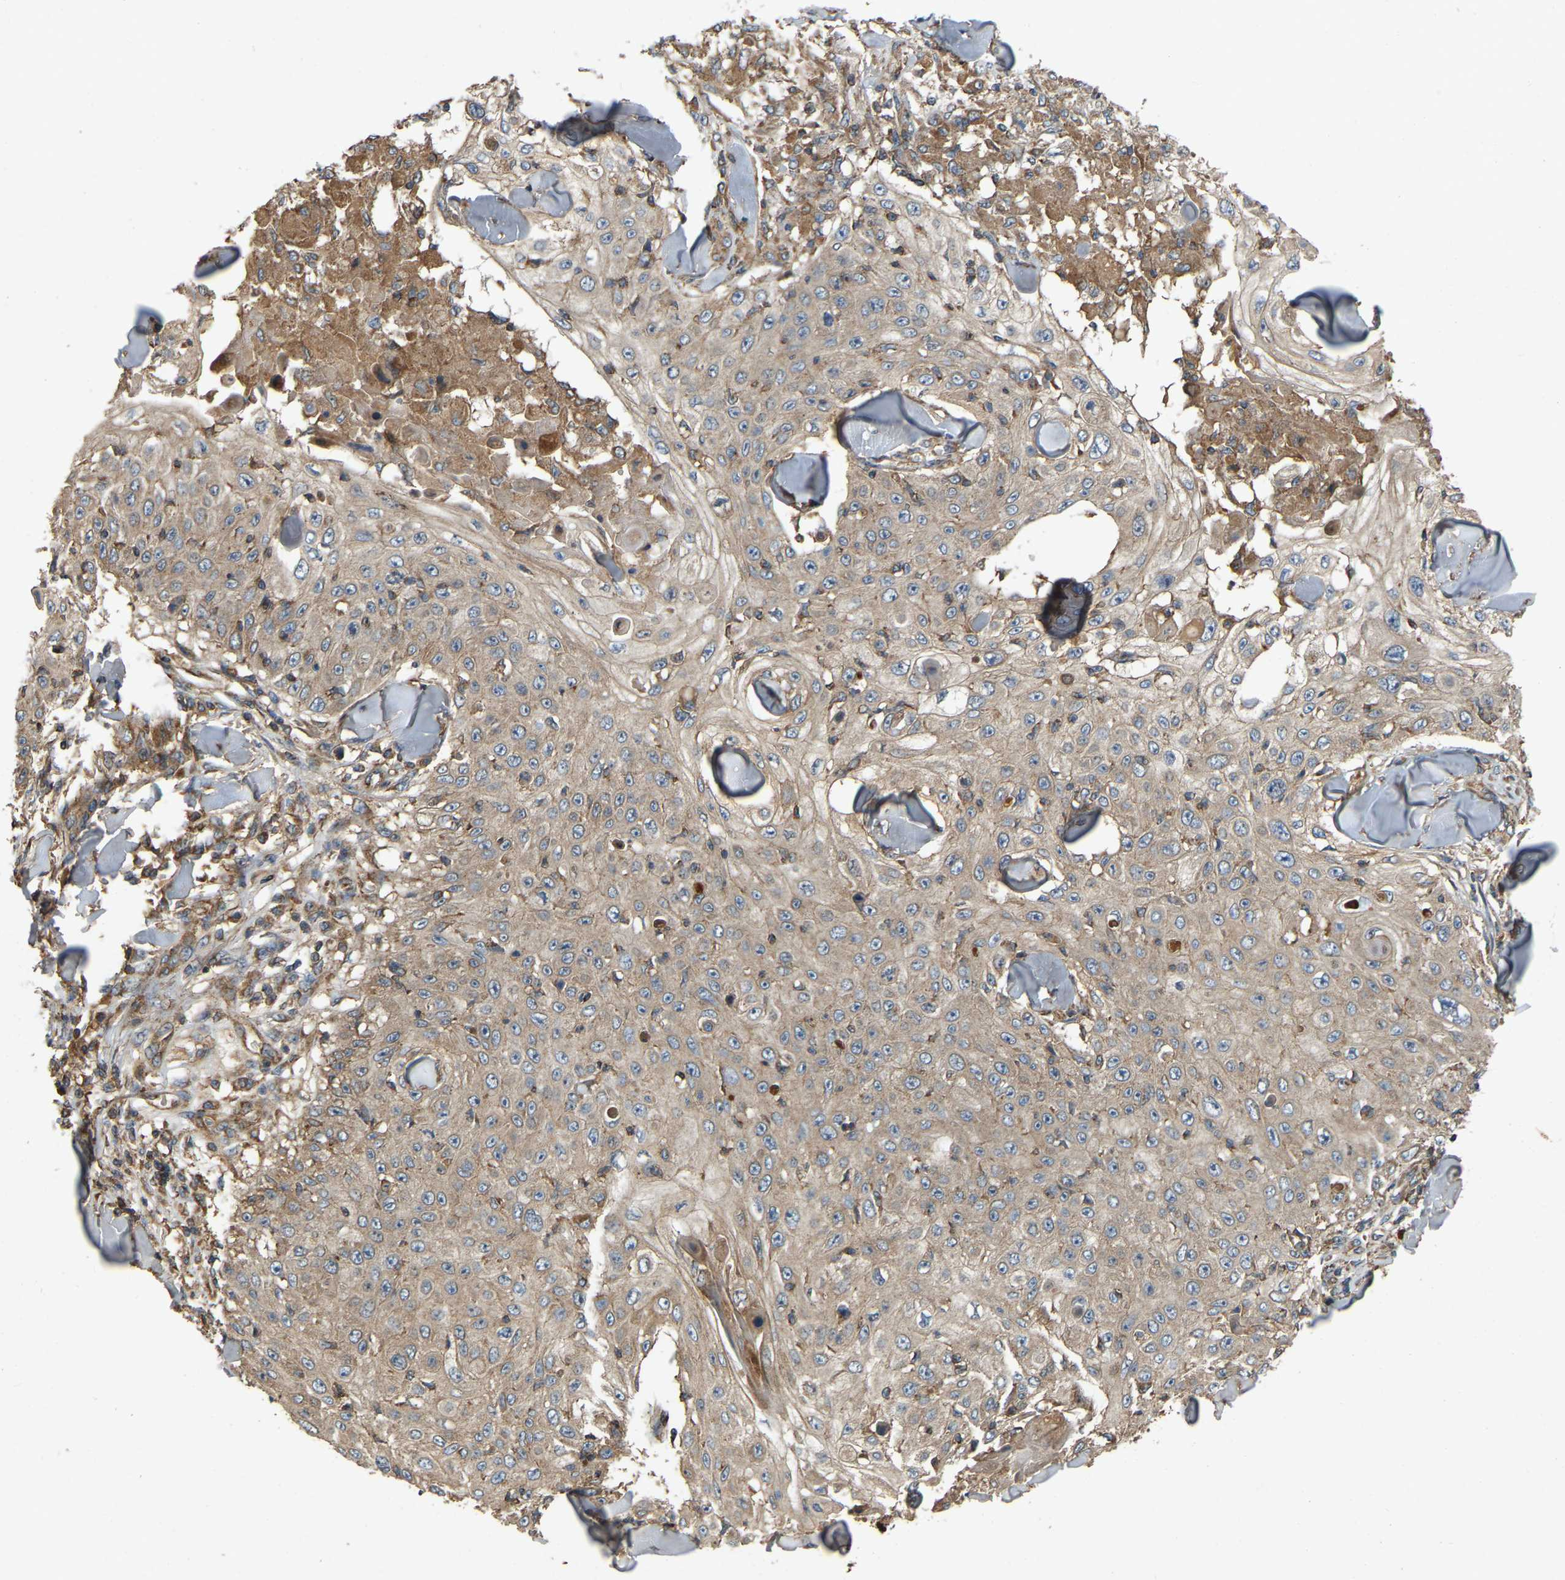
{"staining": {"intensity": "weak", "quantity": "<25%", "location": "cytoplasmic/membranous"}, "tissue": "skin cancer", "cell_type": "Tumor cells", "image_type": "cancer", "snomed": [{"axis": "morphology", "description": "Squamous cell carcinoma, NOS"}, {"axis": "topography", "description": "Skin"}], "caption": "Tumor cells show no significant protein expression in skin cancer.", "gene": "SAMD9L", "patient": {"sex": "male", "age": 86}}